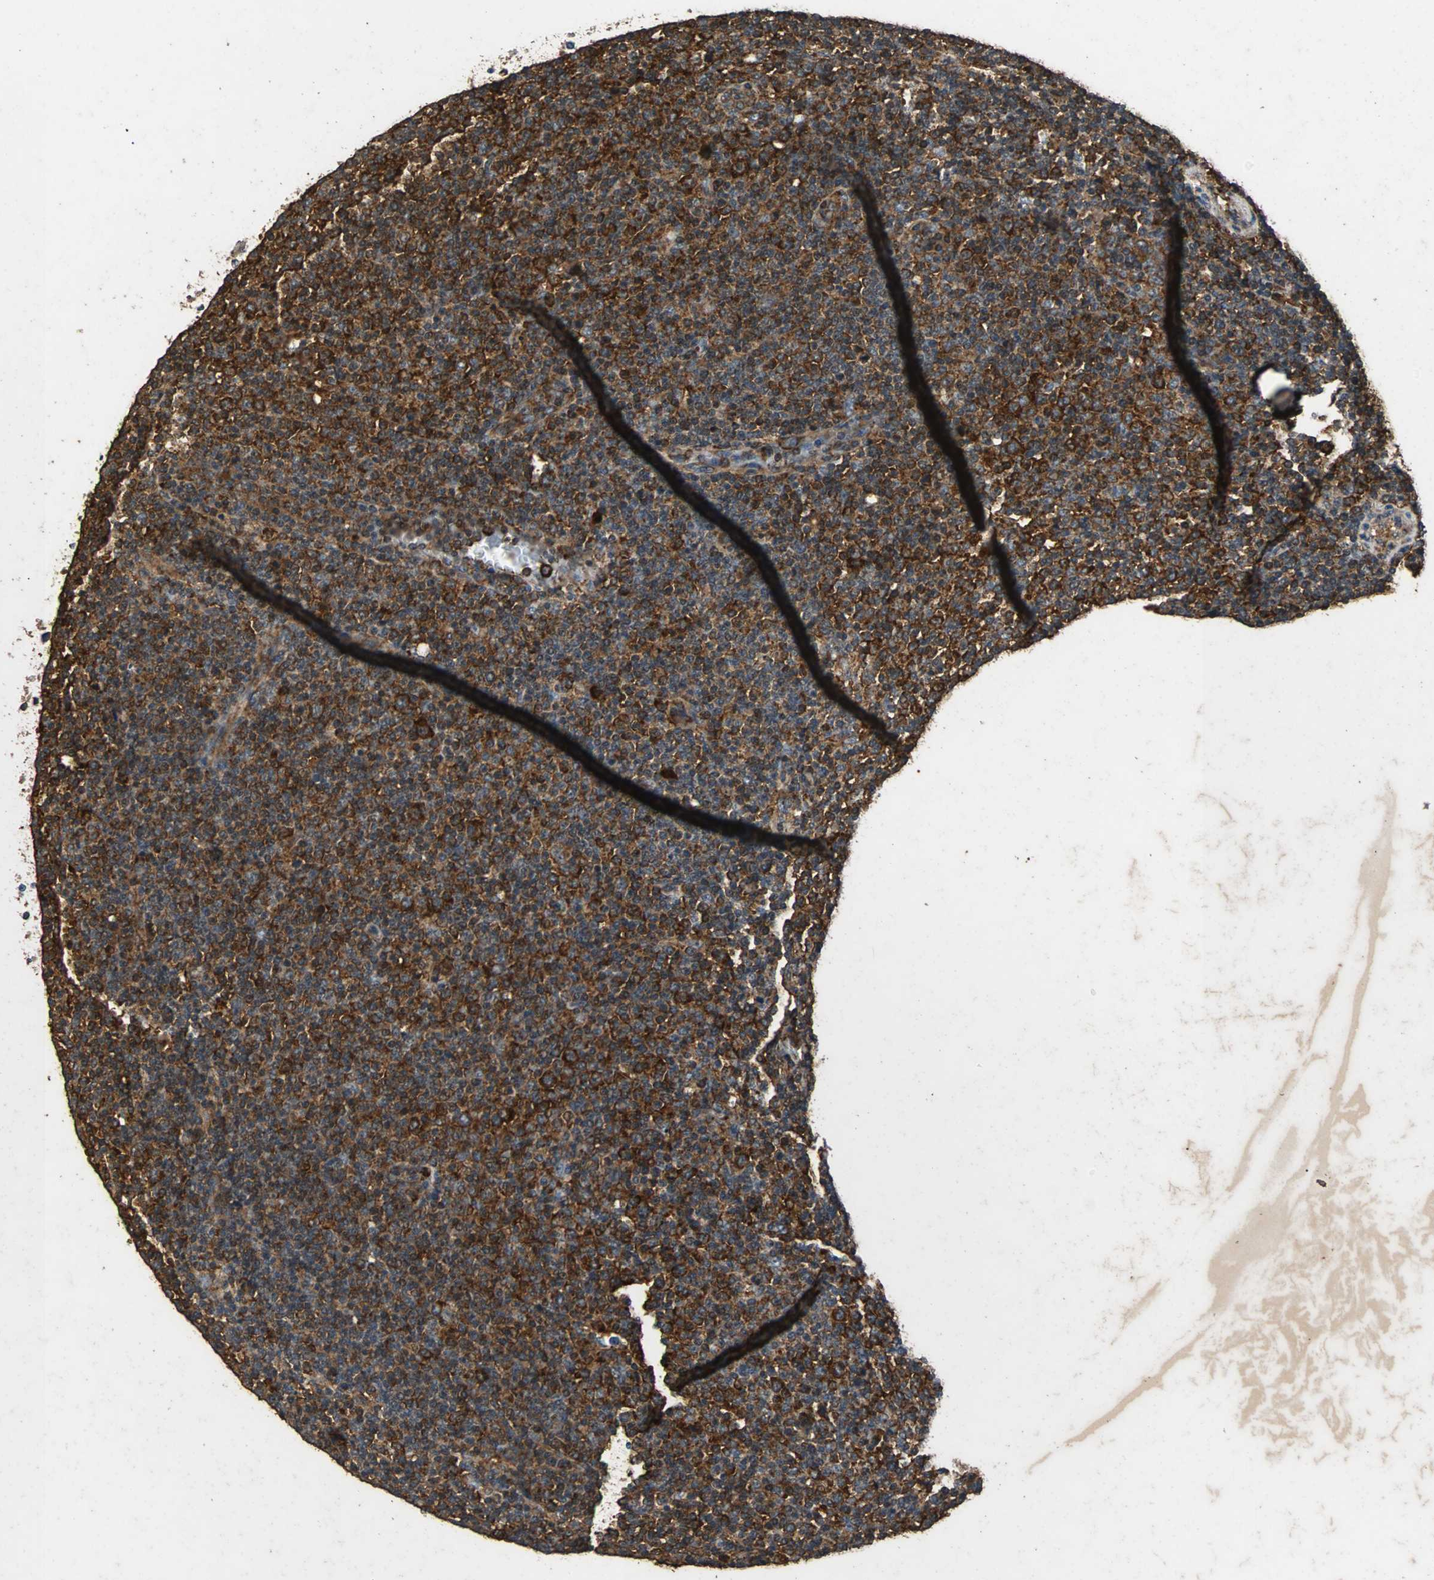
{"staining": {"intensity": "strong", "quantity": ">75%", "location": "cytoplasmic/membranous"}, "tissue": "lymphoma", "cell_type": "Tumor cells", "image_type": "cancer", "snomed": [{"axis": "morphology", "description": "Malignant lymphoma, non-Hodgkin's type, Low grade"}, {"axis": "topography", "description": "Lymph node"}], "caption": "The image displays staining of lymphoma, revealing strong cytoplasmic/membranous protein expression (brown color) within tumor cells.", "gene": "NAA10", "patient": {"sex": "male", "age": 70}}